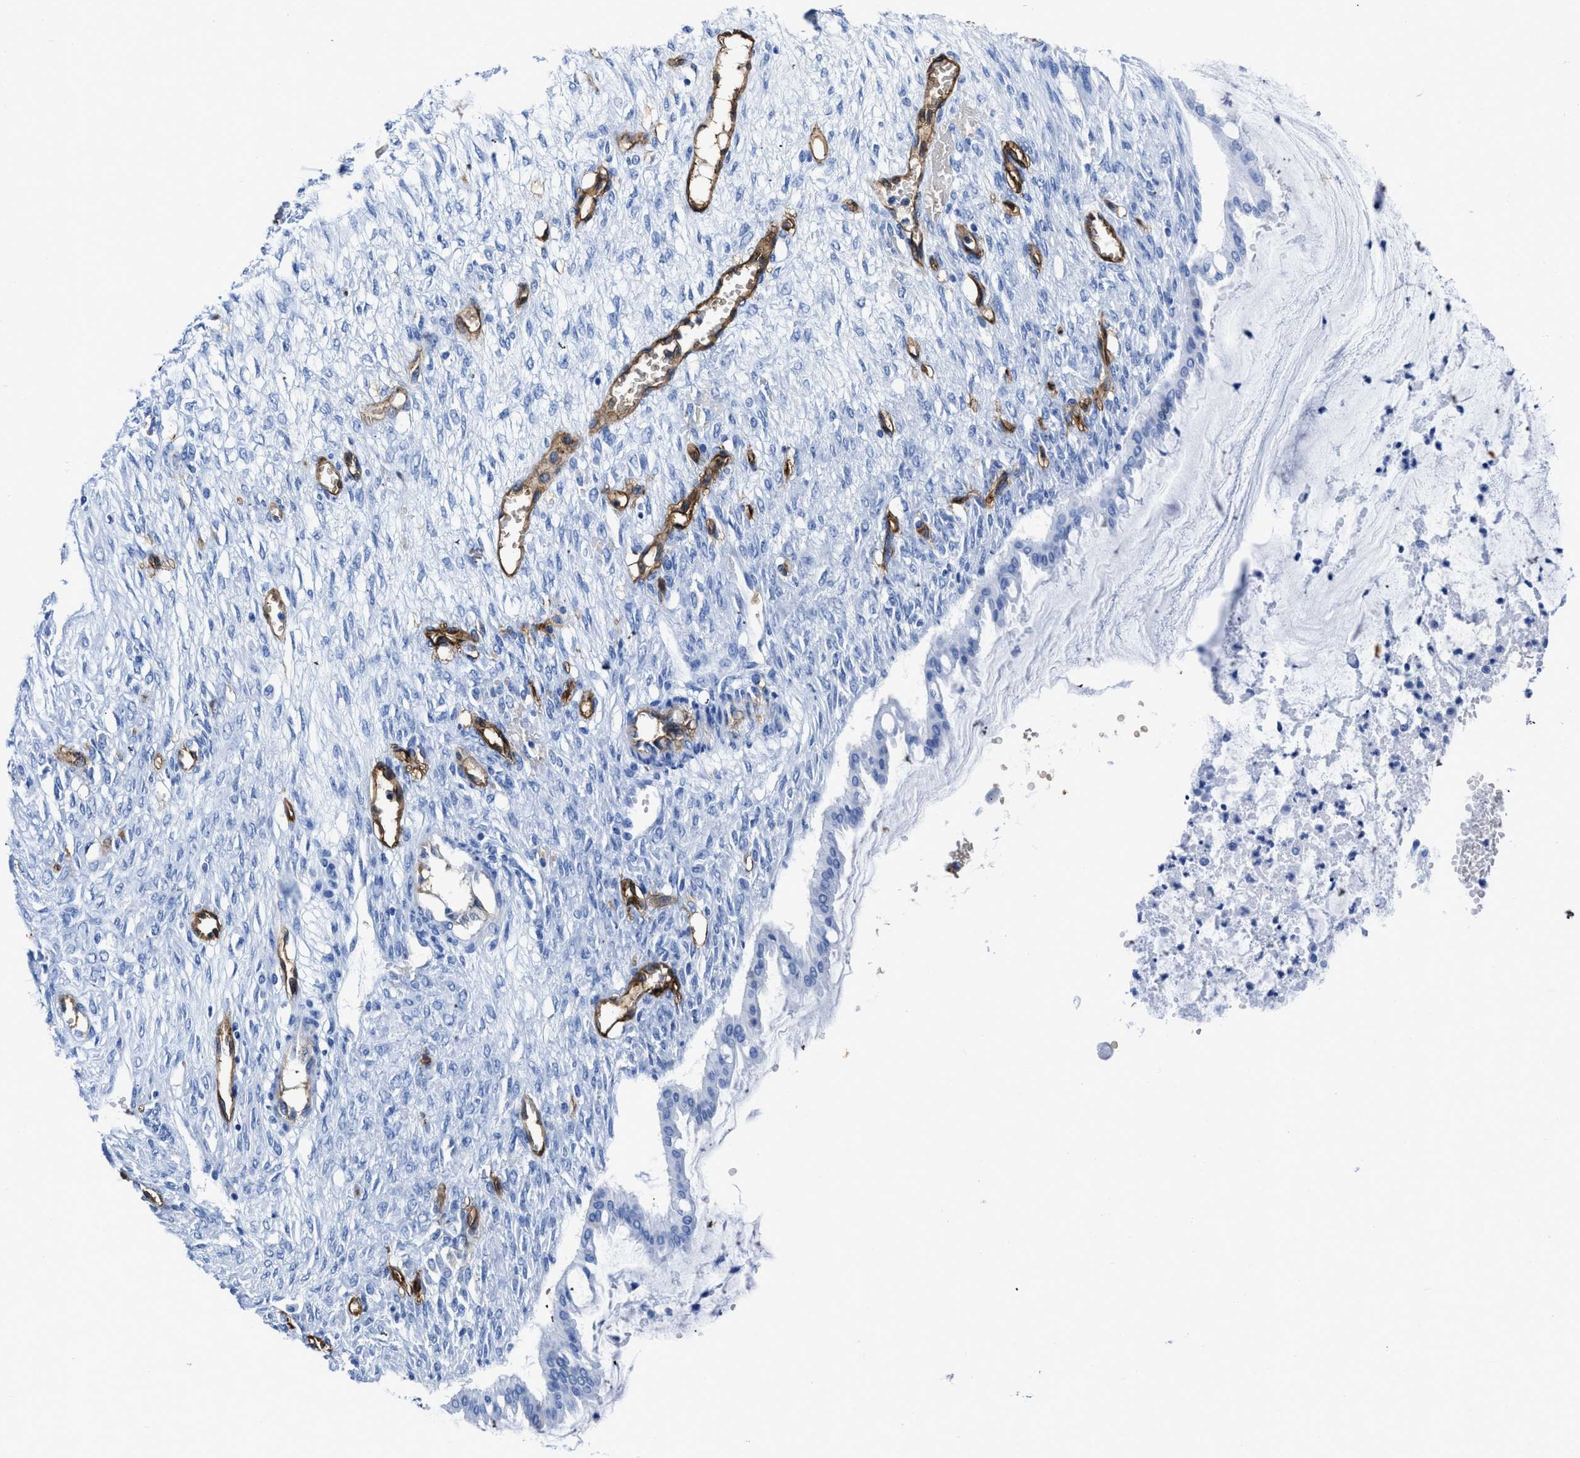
{"staining": {"intensity": "negative", "quantity": "none", "location": "none"}, "tissue": "ovarian cancer", "cell_type": "Tumor cells", "image_type": "cancer", "snomed": [{"axis": "morphology", "description": "Cystadenocarcinoma, mucinous, NOS"}, {"axis": "topography", "description": "Ovary"}], "caption": "The micrograph exhibits no significant staining in tumor cells of ovarian mucinous cystadenocarcinoma.", "gene": "AQP1", "patient": {"sex": "female", "age": 73}}